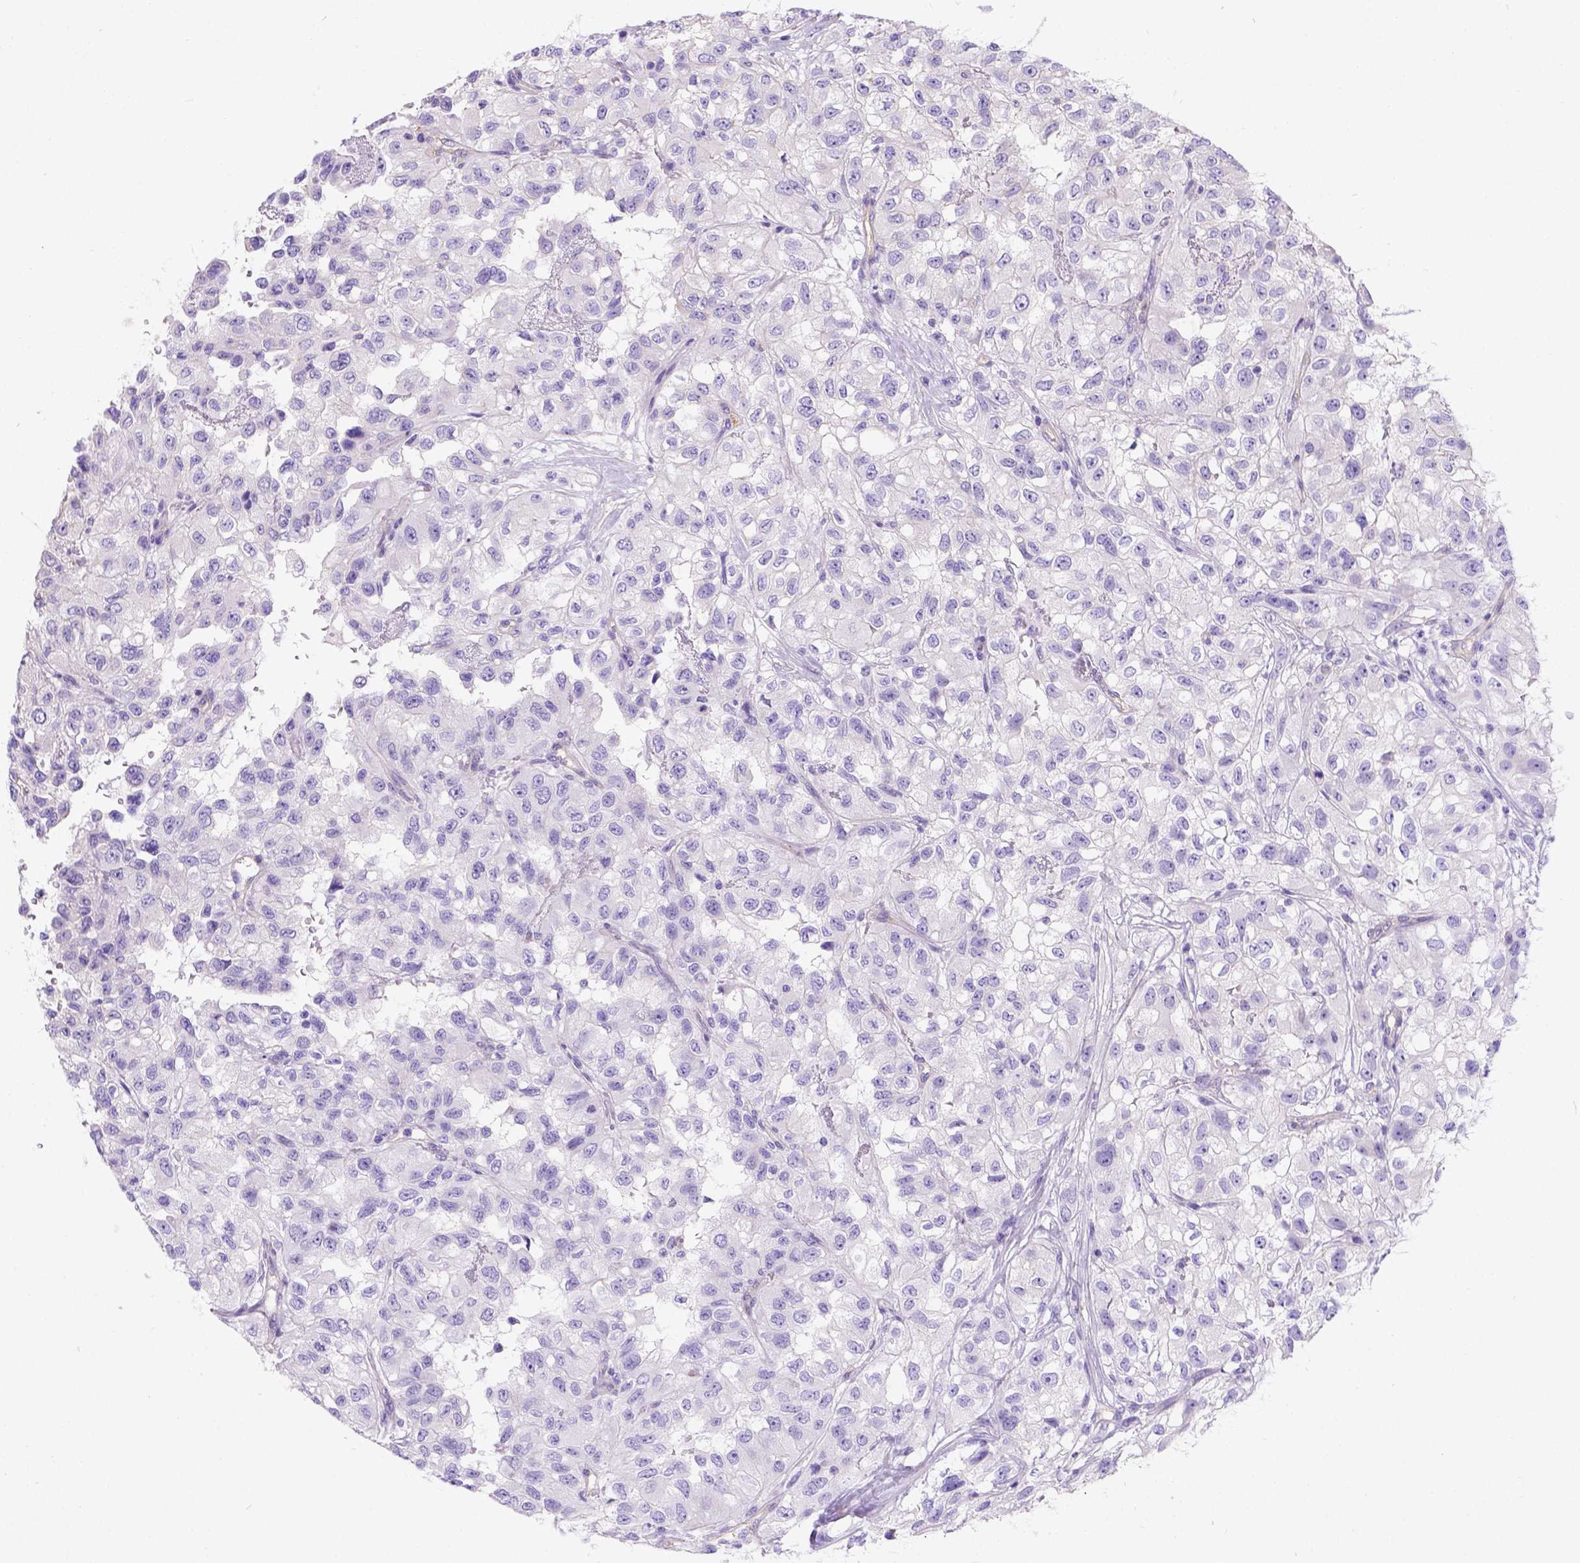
{"staining": {"intensity": "negative", "quantity": "none", "location": "none"}, "tissue": "renal cancer", "cell_type": "Tumor cells", "image_type": "cancer", "snomed": [{"axis": "morphology", "description": "Adenocarcinoma, NOS"}, {"axis": "topography", "description": "Kidney"}], "caption": "Immunohistochemical staining of adenocarcinoma (renal) exhibits no significant expression in tumor cells. (Stains: DAB (3,3'-diaminobenzidine) immunohistochemistry with hematoxylin counter stain, Microscopy: brightfield microscopy at high magnification).", "gene": "PHF7", "patient": {"sex": "male", "age": 64}}